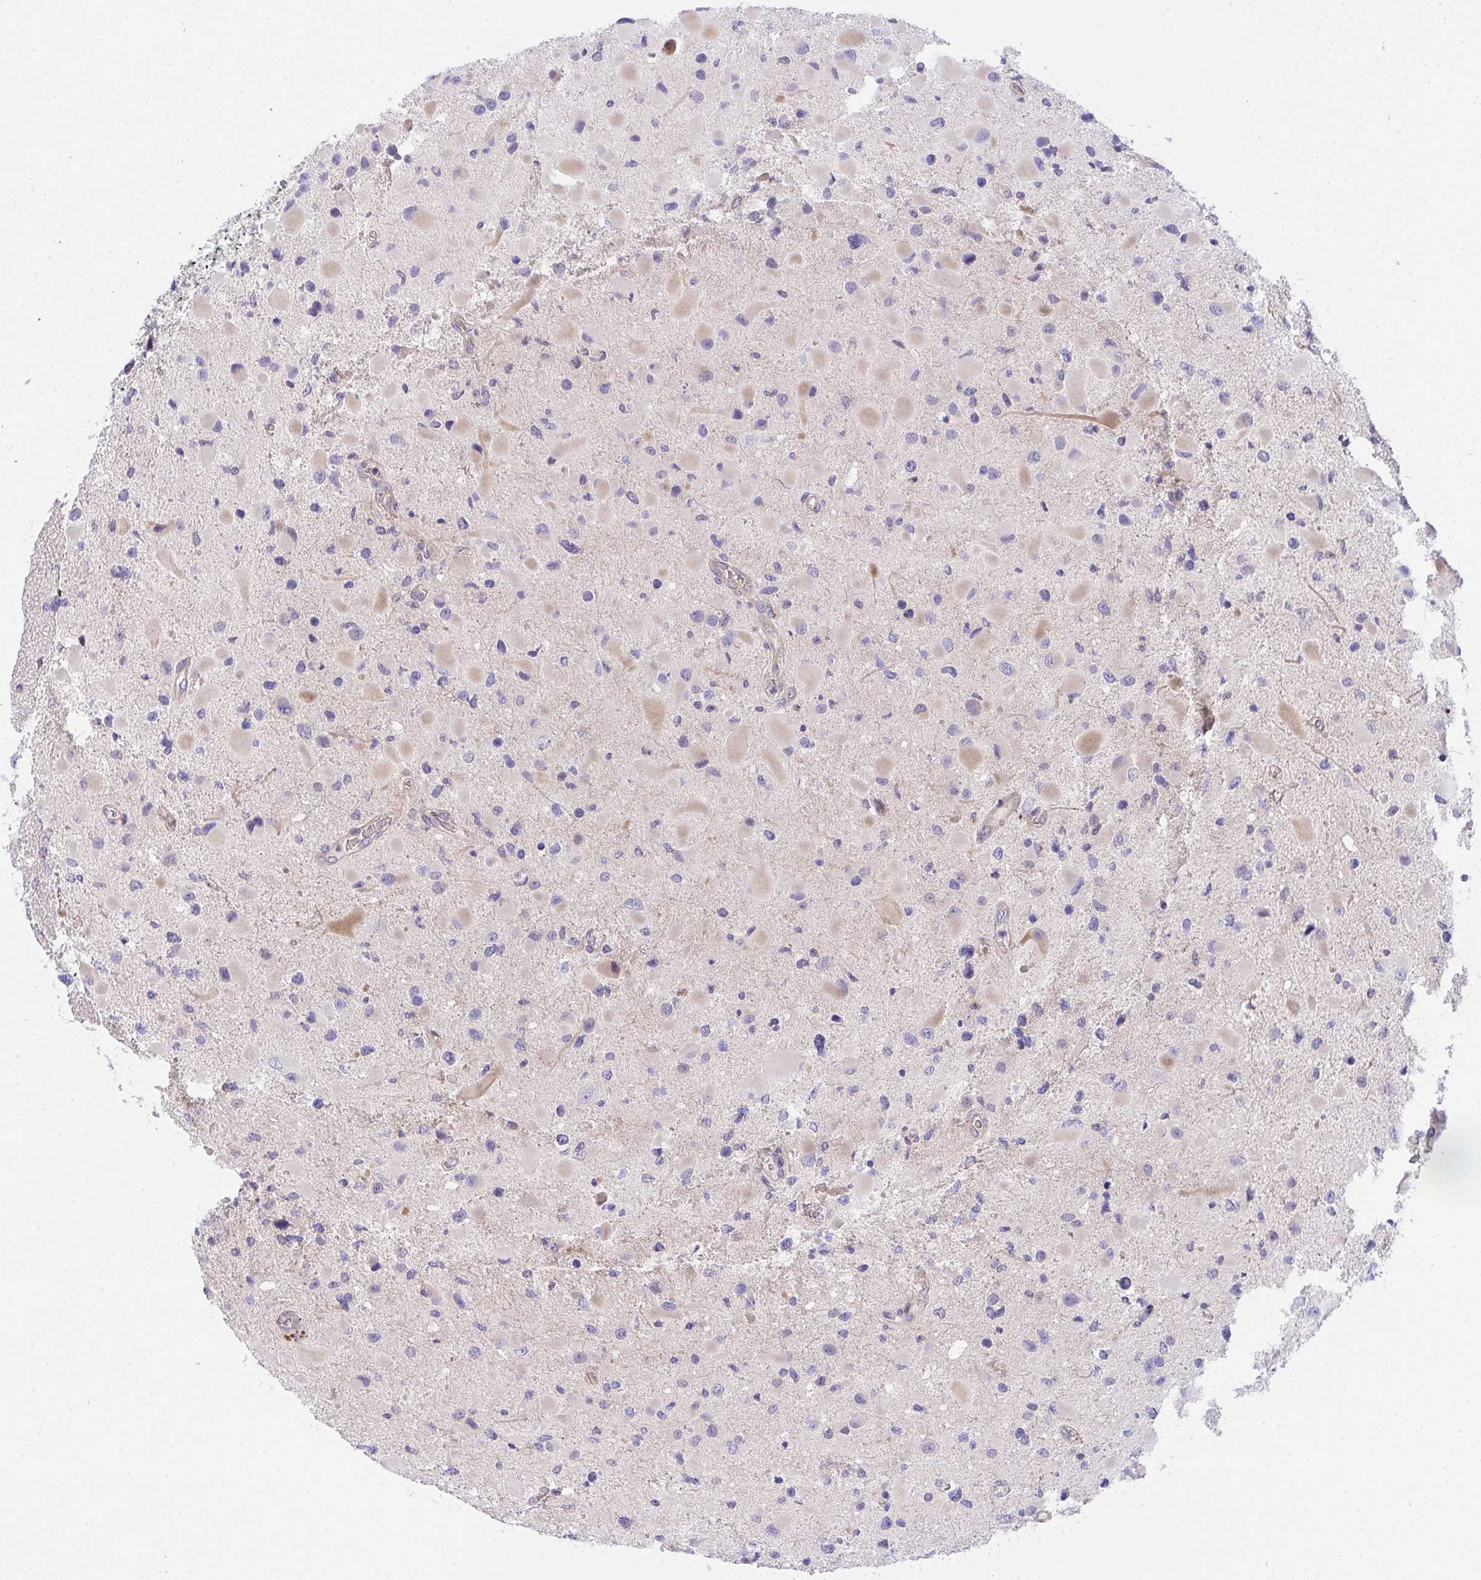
{"staining": {"intensity": "negative", "quantity": "none", "location": "none"}, "tissue": "glioma", "cell_type": "Tumor cells", "image_type": "cancer", "snomed": [{"axis": "morphology", "description": "Glioma, malignant, Low grade"}, {"axis": "topography", "description": "Brain"}], "caption": "IHC of glioma displays no staining in tumor cells.", "gene": "HOXD12", "patient": {"sex": "female", "age": 32}}